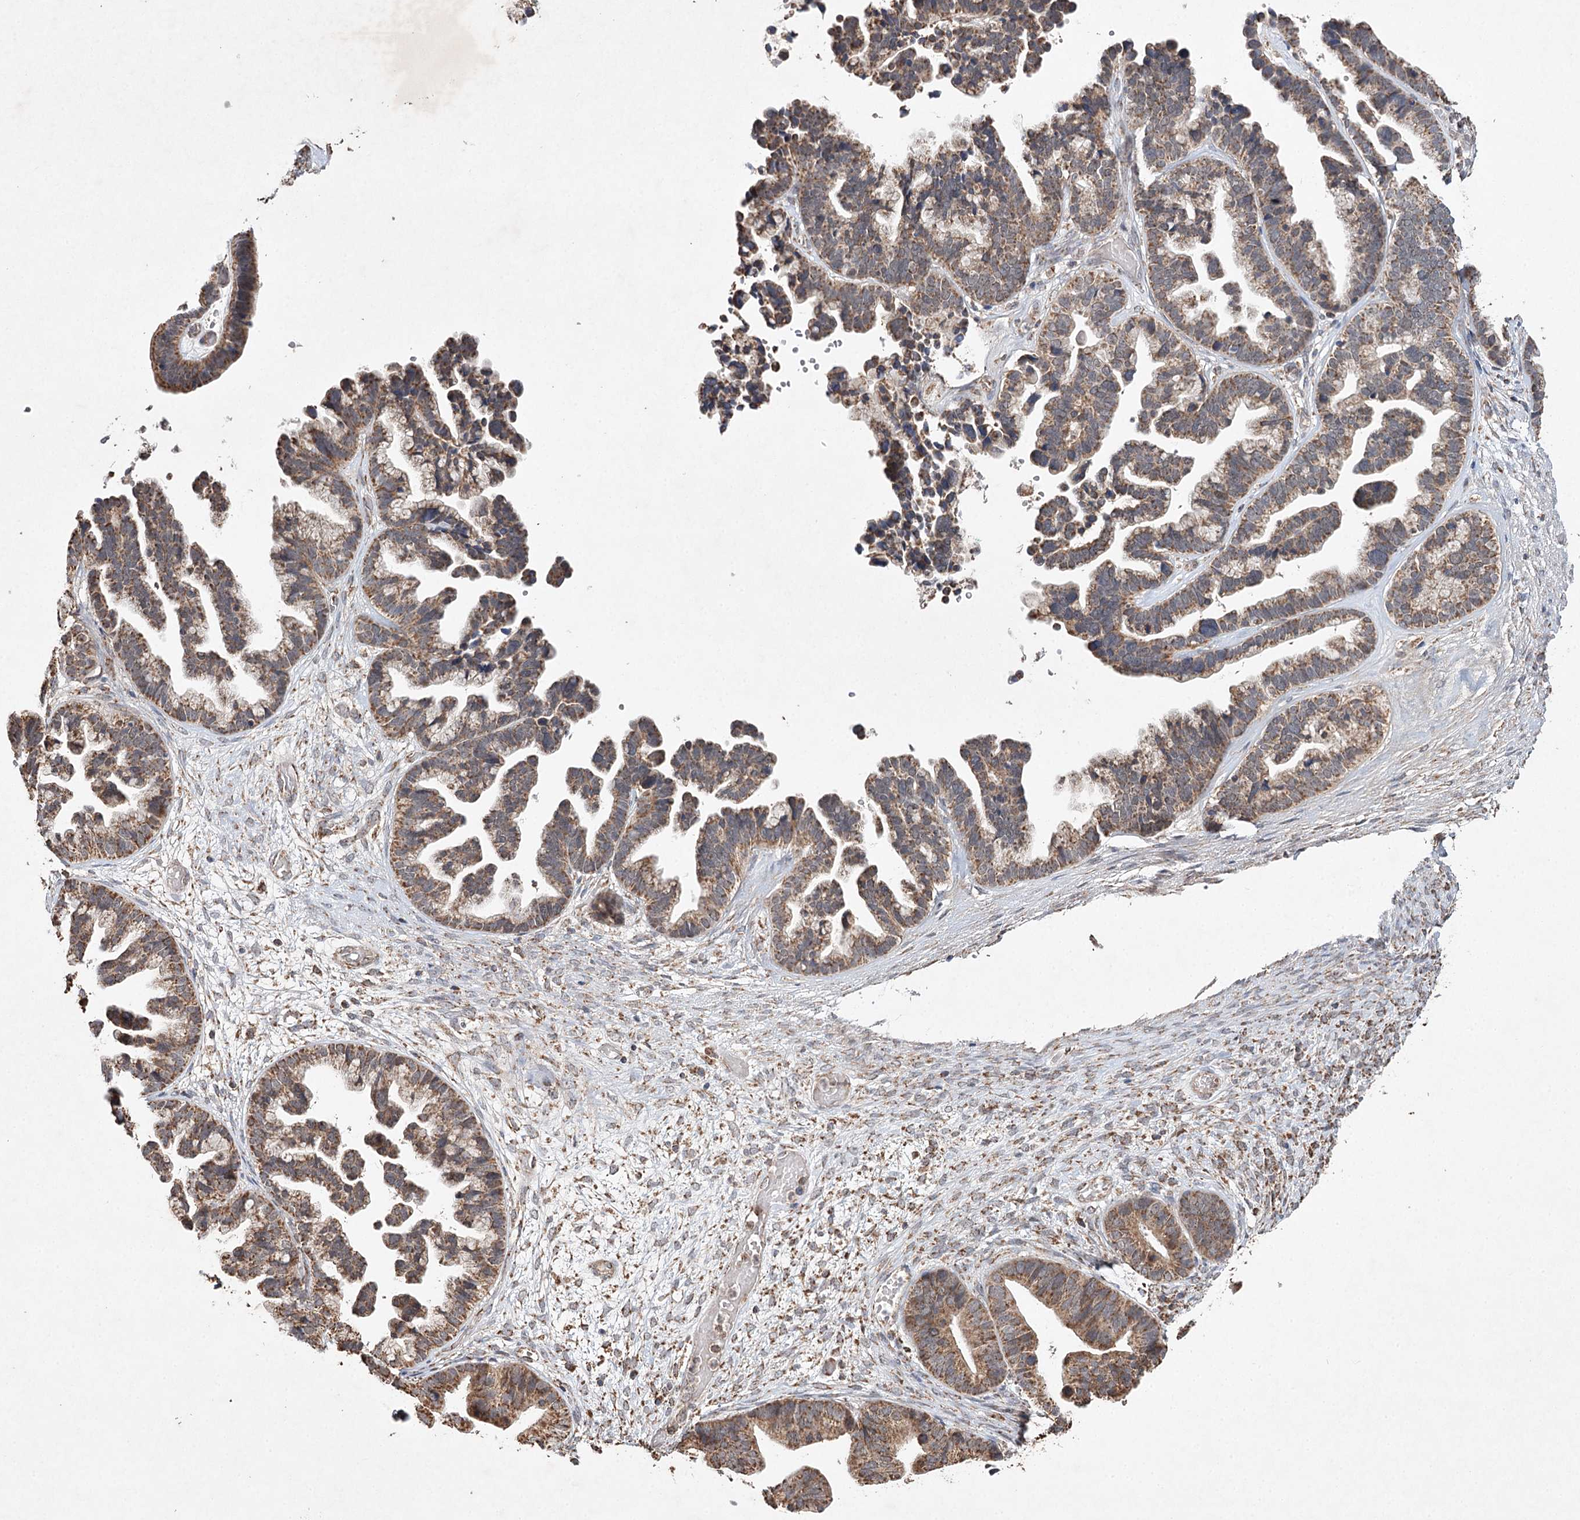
{"staining": {"intensity": "moderate", "quantity": ">75%", "location": "cytoplasmic/membranous"}, "tissue": "ovarian cancer", "cell_type": "Tumor cells", "image_type": "cancer", "snomed": [{"axis": "morphology", "description": "Cystadenocarcinoma, serous, NOS"}, {"axis": "topography", "description": "Ovary"}], "caption": "Ovarian cancer (serous cystadenocarcinoma) stained with DAB (3,3'-diaminobenzidine) immunohistochemistry reveals medium levels of moderate cytoplasmic/membranous expression in approximately >75% of tumor cells.", "gene": "PIK3CB", "patient": {"sex": "female", "age": 56}}